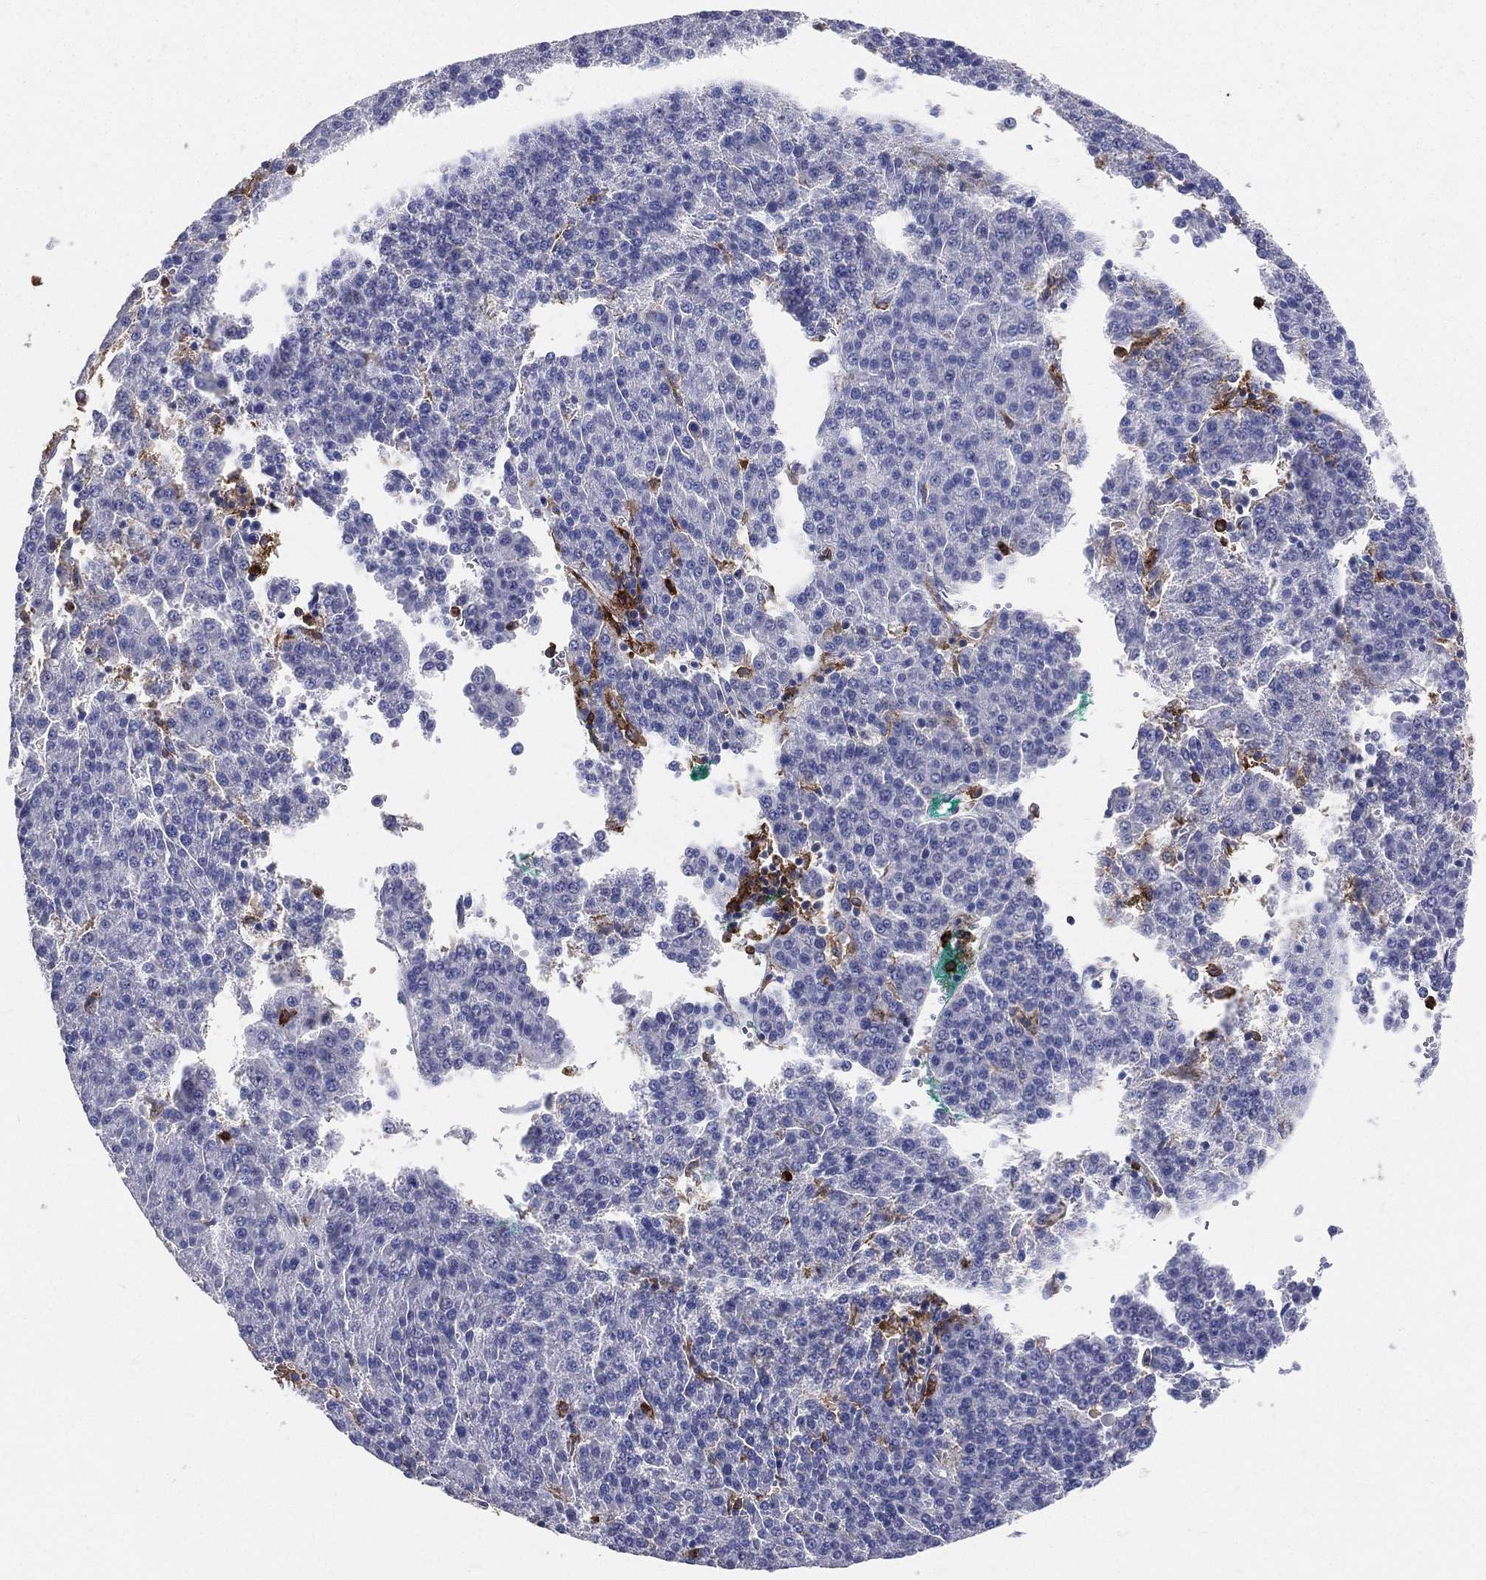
{"staining": {"intensity": "negative", "quantity": "none", "location": "none"}, "tissue": "liver cancer", "cell_type": "Tumor cells", "image_type": "cancer", "snomed": [{"axis": "morphology", "description": "Carcinoma, Hepatocellular, NOS"}, {"axis": "topography", "description": "Liver"}], "caption": "Micrograph shows no significant protein staining in tumor cells of liver cancer (hepatocellular carcinoma).", "gene": "CD33", "patient": {"sex": "female", "age": 58}}